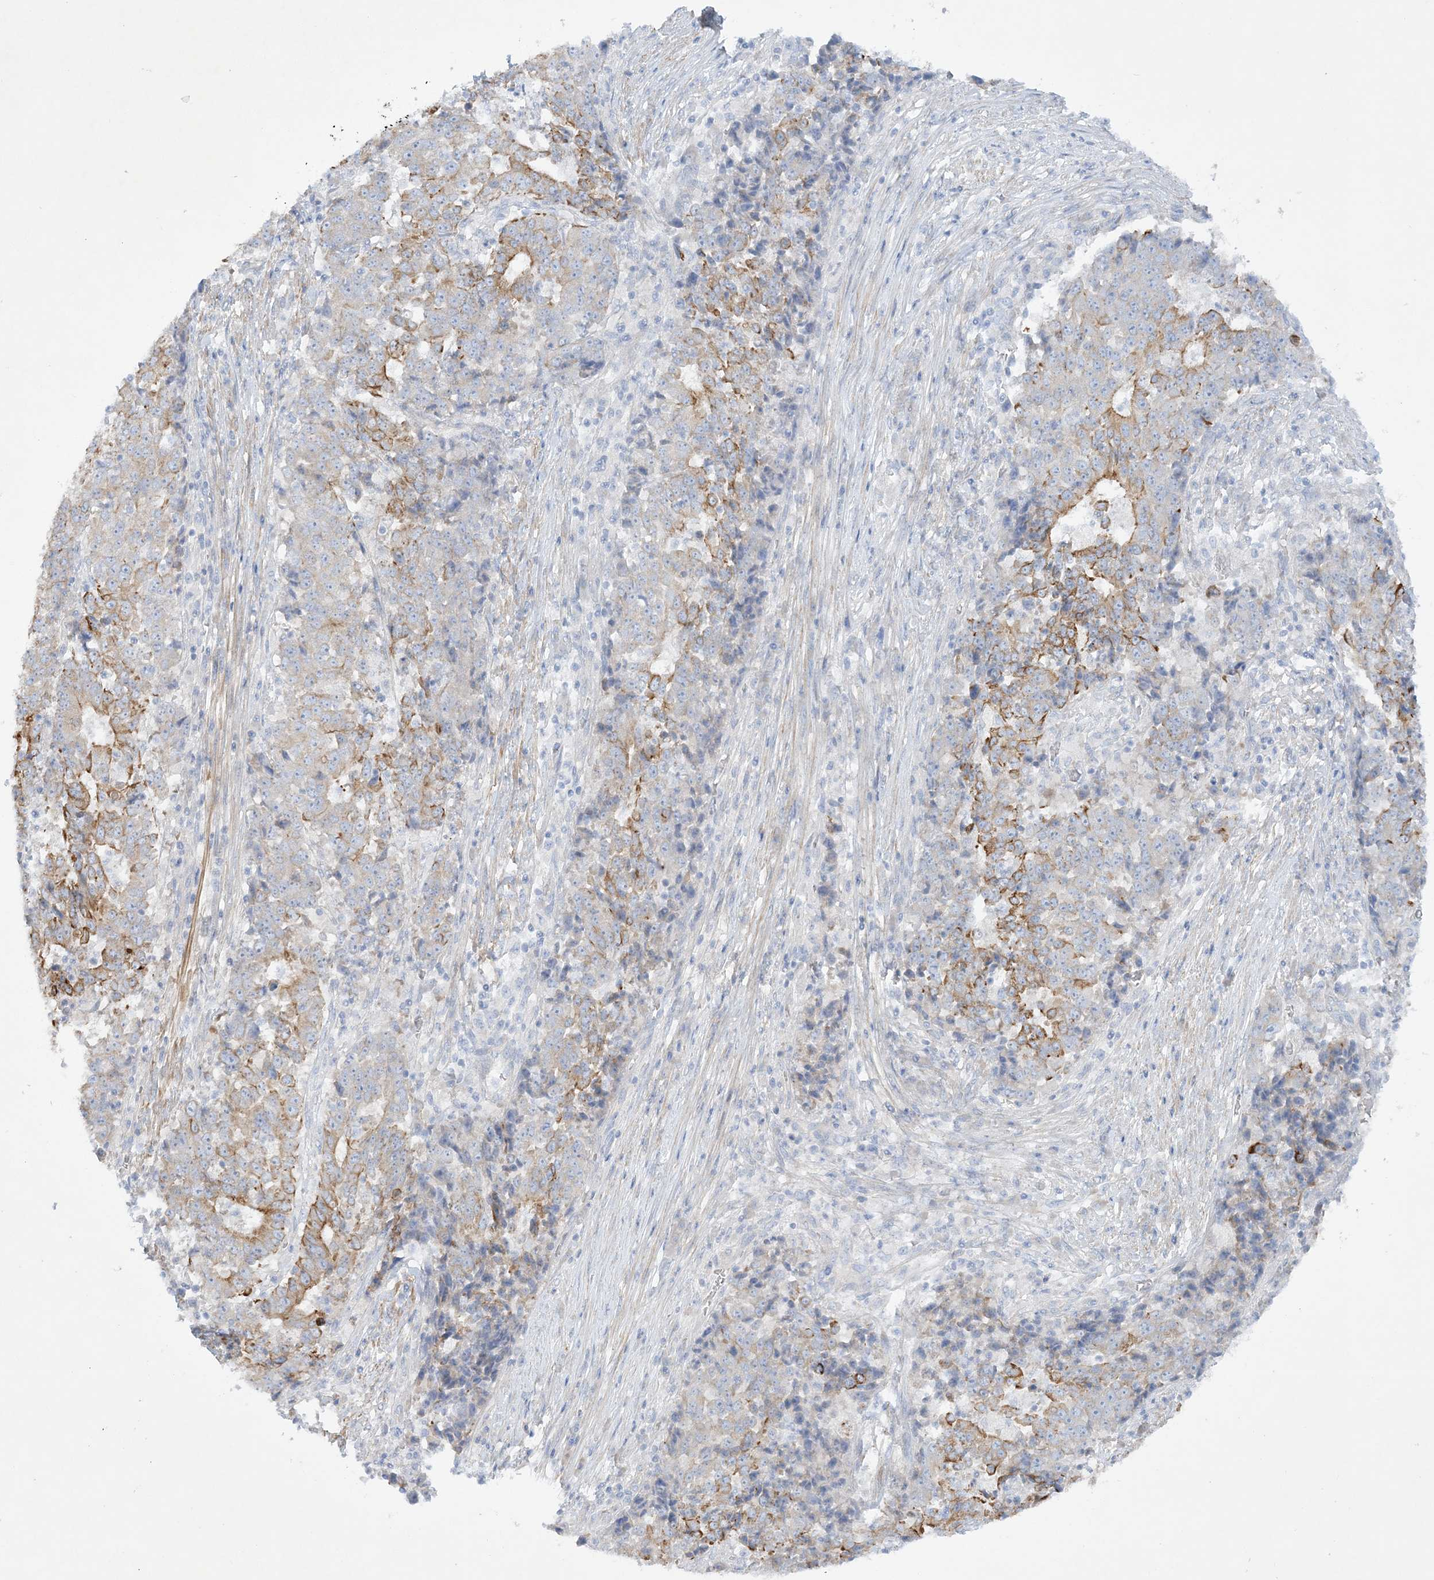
{"staining": {"intensity": "moderate", "quantity": "25%-75%", "location": "cytoplasmic/membranous"}, "tissue": "stomach cancer", "cell_type": "Tumor cells", "image_type": "cancer", "snomed": [{"axis": "morphology", "description": "Adenocarcinoma, NOS"}, {"axis": "topography", "description": "Stomach"}], "caption": "Immunohistochemistry staining of adenocarcinoma (stomach), which displays medium levels of moderate cytoplasmic/membranous staining in about 25%-75% of tumor cells indicating moderate cytoplasmic/membranous protein expression. The staining was performed using DAB (3,3'-diaminobenzidine) (brown) for protein detection and nuclei were counterstained in hematoxylin (blue).", "gene": "FARSB", "patient": {"sex": "male", "age": 59}}